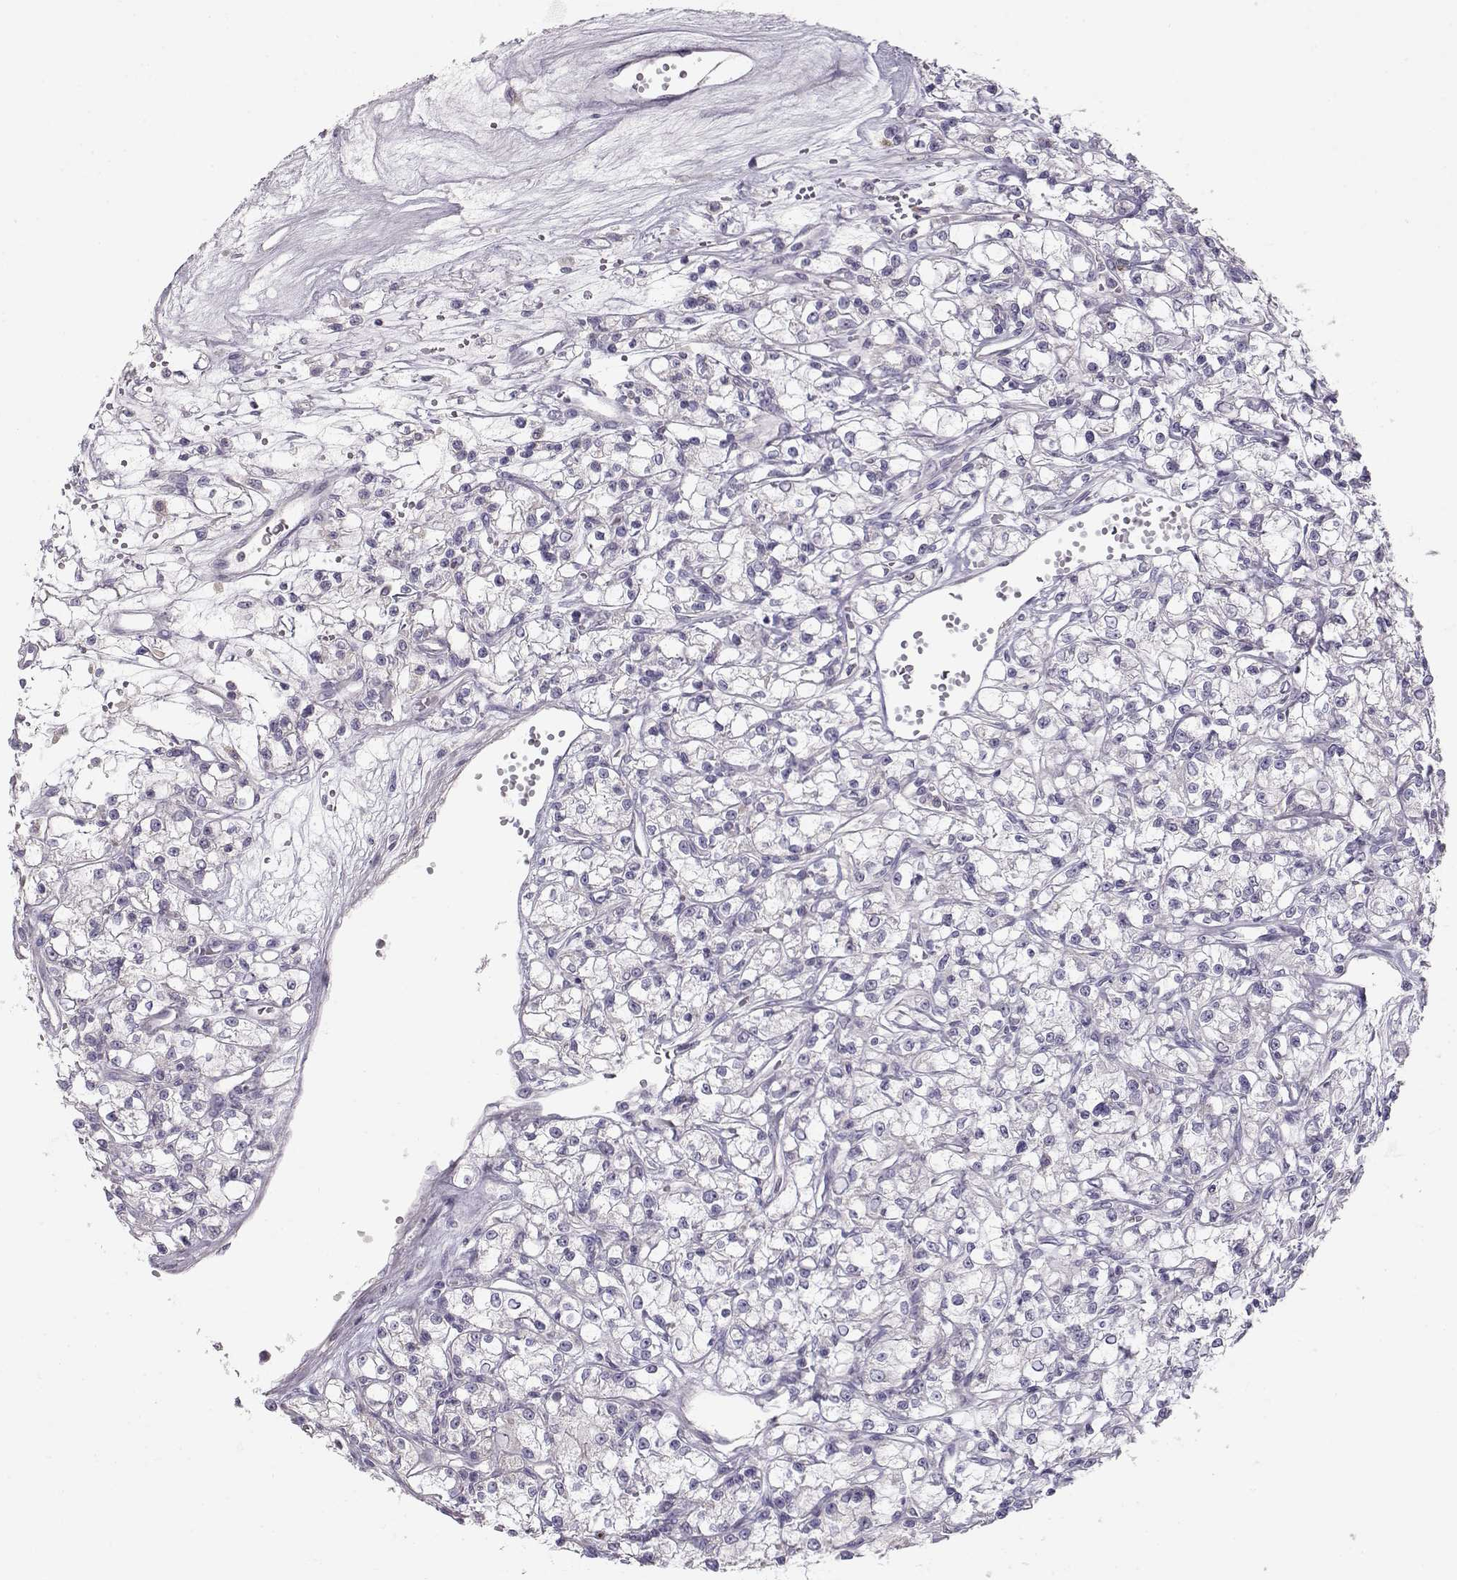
{"staining": {"intensity": "negative", "quantity": "none", "location": "none"}, "tissue": "renal cancer", "cell_type": "Tumor cells", "image_type": "cancer", "snomed": [{"axis": "morphology", "description": "Adenocarcinoma, NOS"}, {"axis": "topography", "description": "Kidney"}], "caption": "The immunohistochemistry (IHC) histopathology image has no significant staining in tumor cells of adenocarcinoma (renal) tissue.", "gene": "GRK1", "patient": {"sex": "female", "age": 59}}